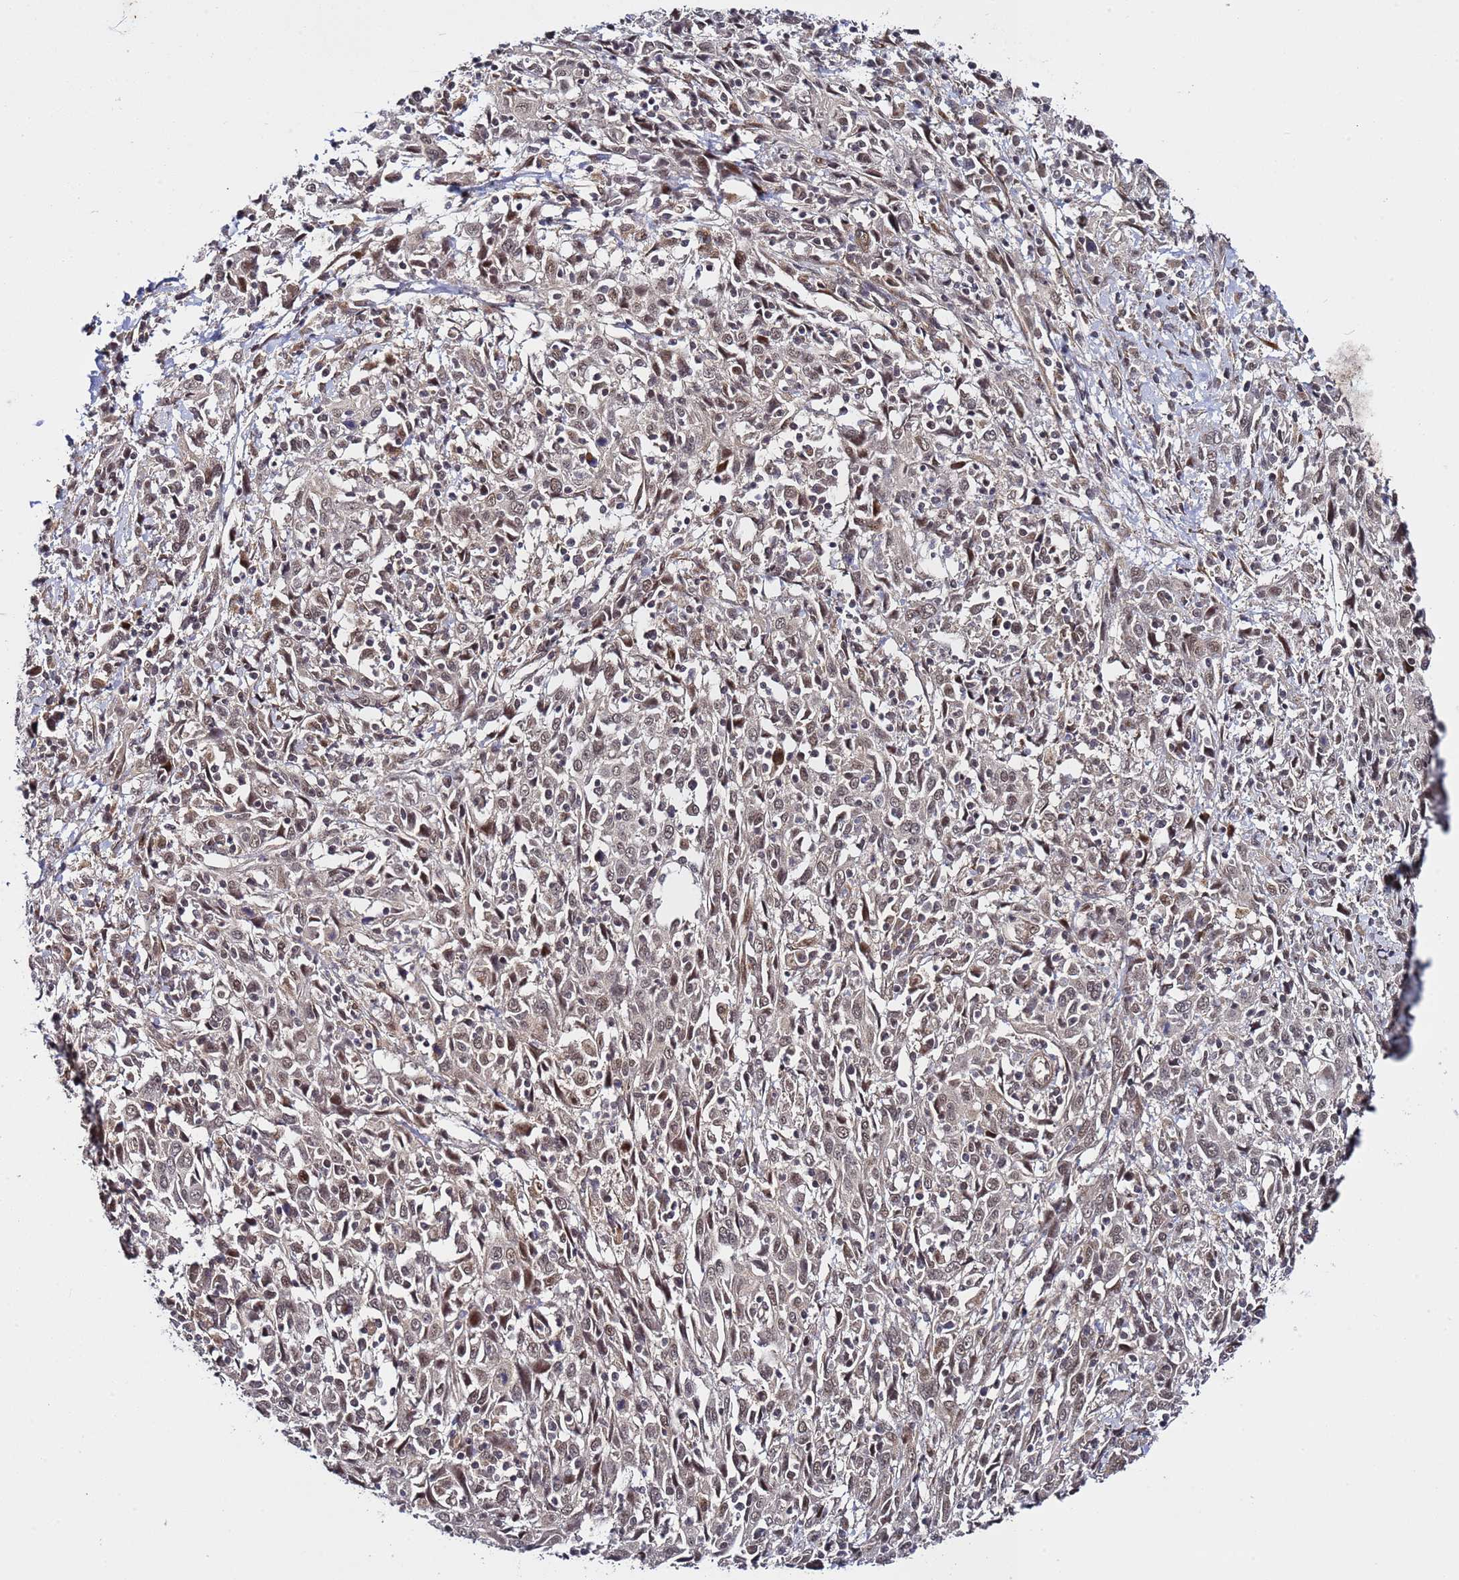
{"staining": {"intensity": "weak", "quantity": ">75%", "location": "nuclear"}, "tissue": "cervical cancer", "cell_type": "Tumor cells", "image_type": "cancer", "snomed": [{"axis": "morphology", "description": "Squamous cell carcinoma, NOS"}, {"axis": "topography", "description": "Cervix"}], "caption": "Cervical squamous cell carcinoma was stained to show a protein in brown. There is low levels of weak nuclear positivity in about >75% of tumor cells.", "gene": "POLR2D", "patient": {"sex": "female", "age": 46}}